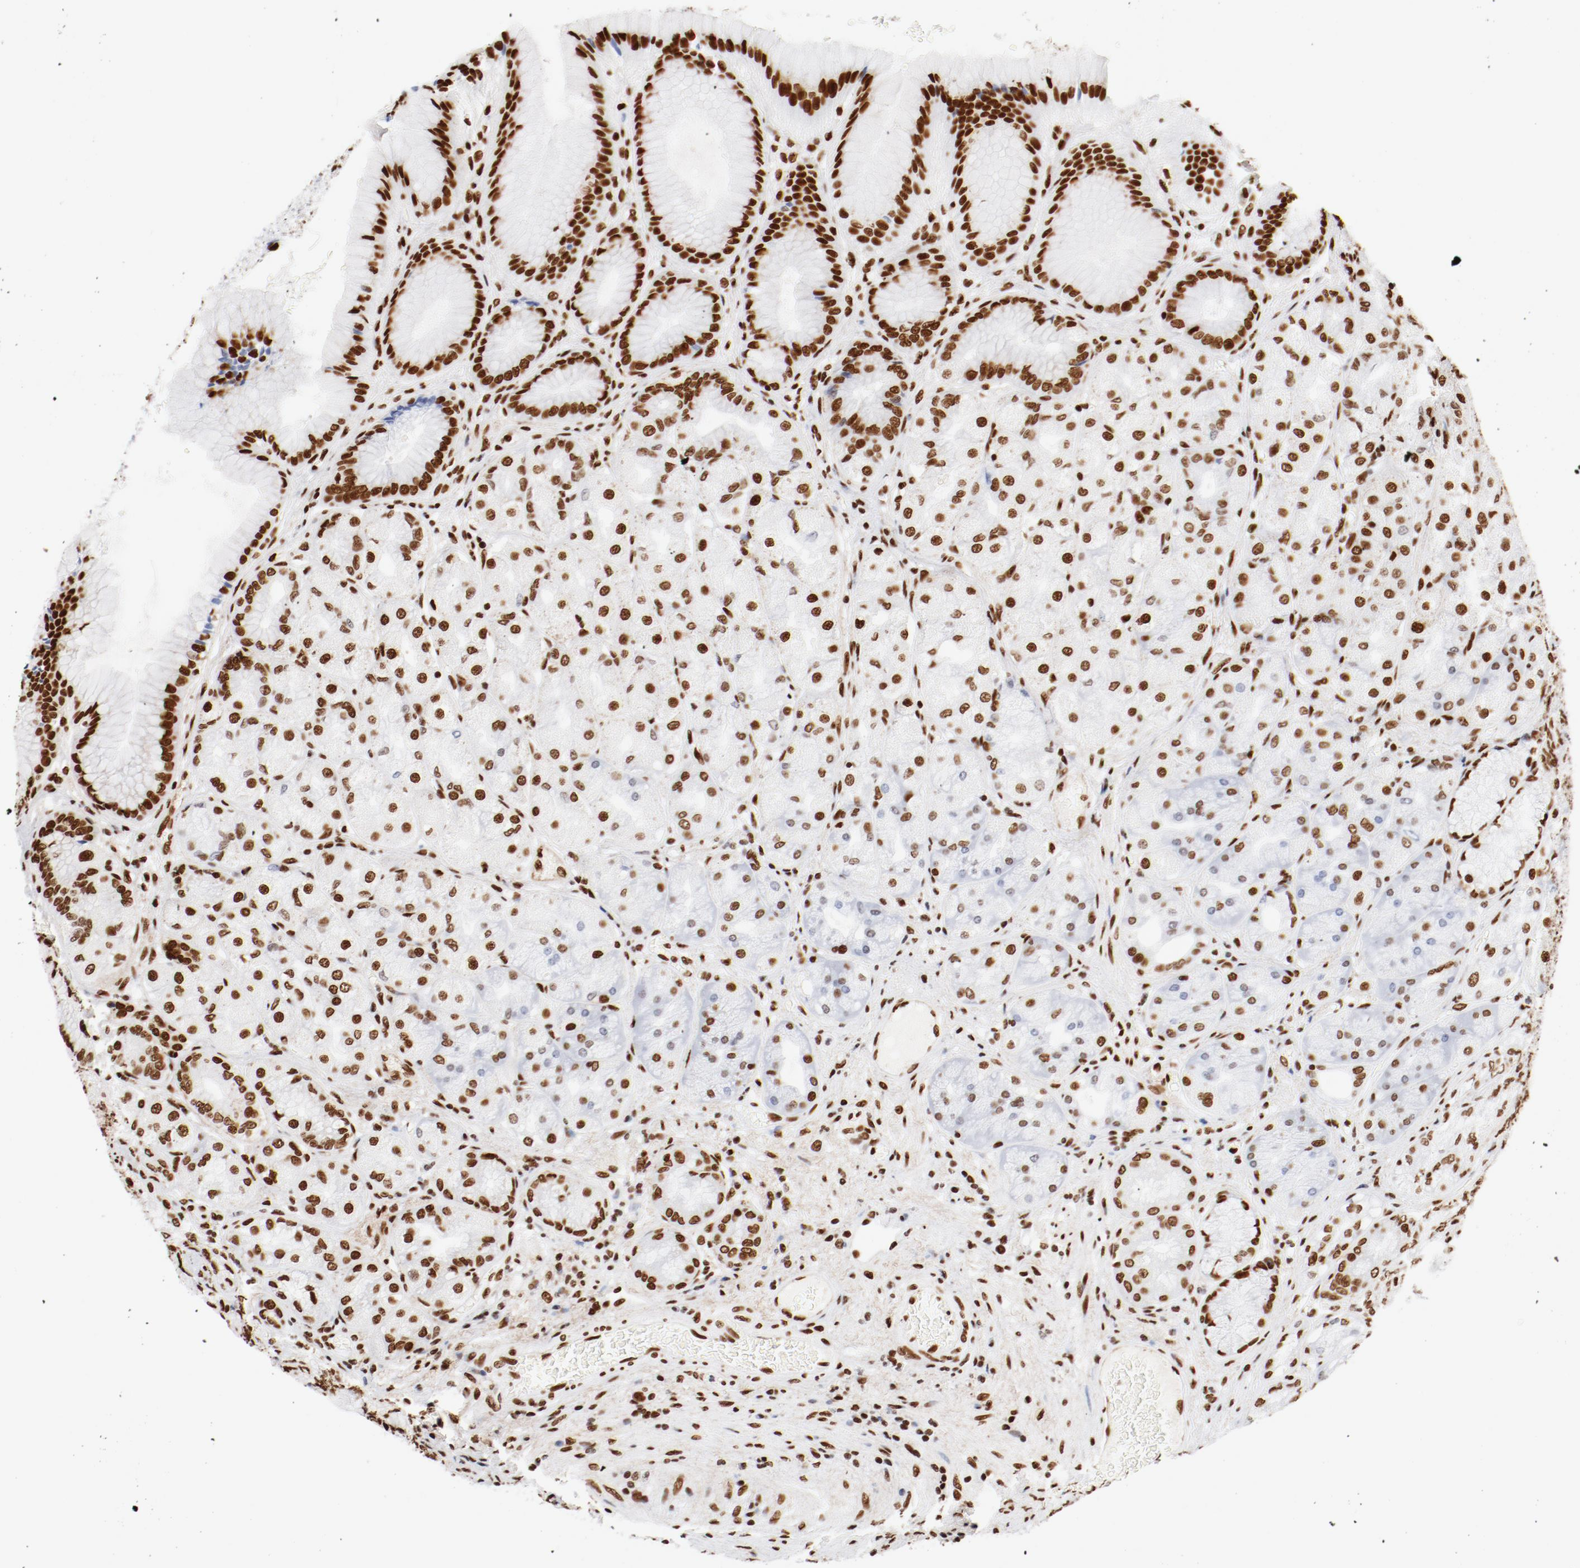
{"staining": {"intensity": "strong", "quantity": ">75%", "location": "nuclear"}, "tissue": "stomach", "cell_type": "Glandular cells", "image_type": "normal", "snomed": [{"axis": "morphology", "description": "Normal tissue, NOS"}, {"axis": "morphology", "description": "Adenocarcinoma, NOS"}, {"axis": "topography", "description": "Stomach"}, {"axis": "topography", "description": "Stomach, lower"}], "caption": "DAB (3,3'-diaminobenzidine) immunohistochemical staining of benign human stomach demonstrates strong nuclear protein expression in about >75% of glandular cells. (brown staining indicates protein expression, while blue staining denotes nuclei).", "gene": "CTBP1", "patient": {"sex": "female", "age": 65}}